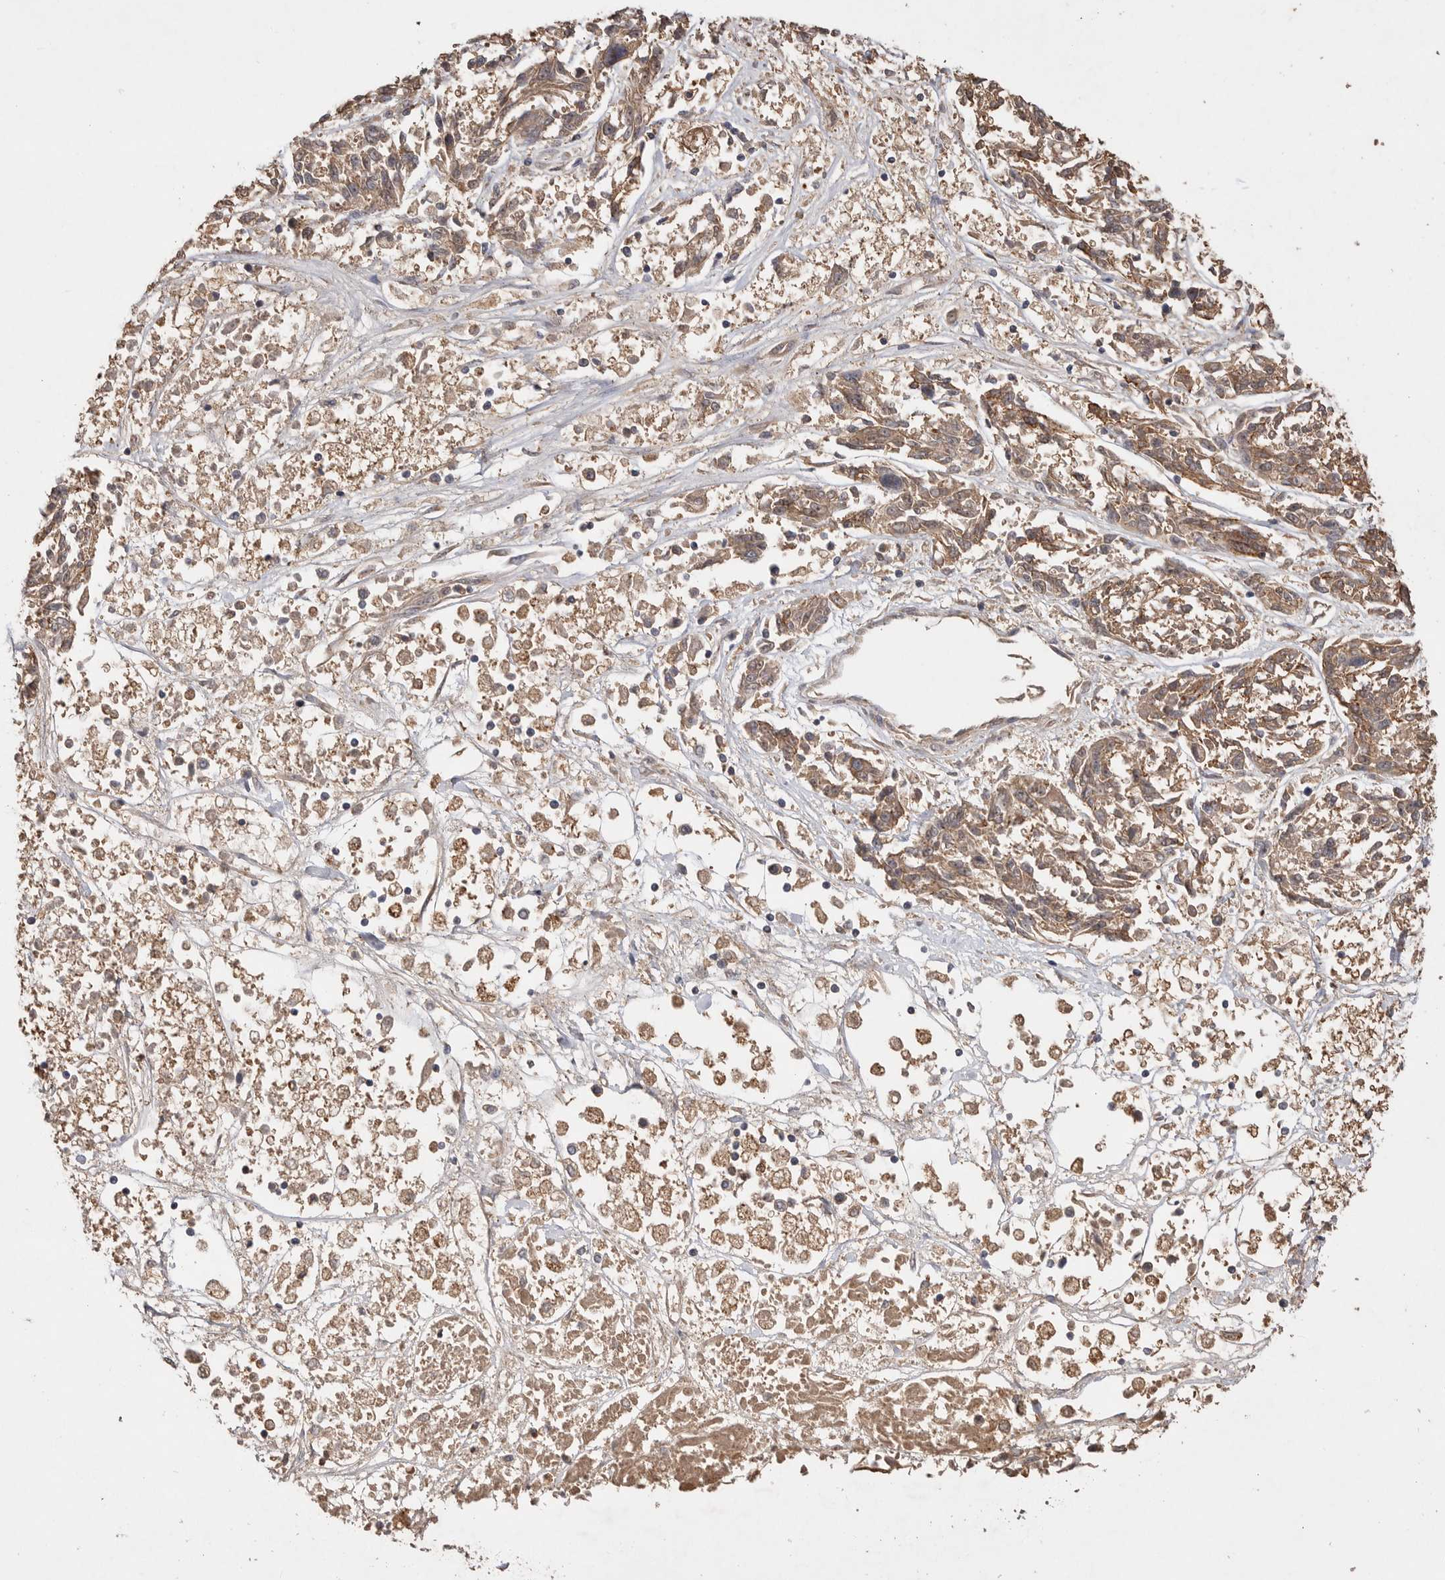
{"staining": {"intensity": "moderate", "quantity": ">75%", "location": "cytoplasmic/membranous"}, "tissue": "melanoma", "cell_type": "Tumor cells", "image_type": "cancer", "snomed": [{"axis": "morphology", "description": "Malignant melanoma, NOS"}, {"axis": "topography", "description": "Skin"}], "caption": "Protein expression analysis of human malignant melanoma reveals moderate cytoplasmic/membranous staining in about >75% of tumor cells.", "gene": "VN1R4", "patient": {"sex": "male", "age": 53}}